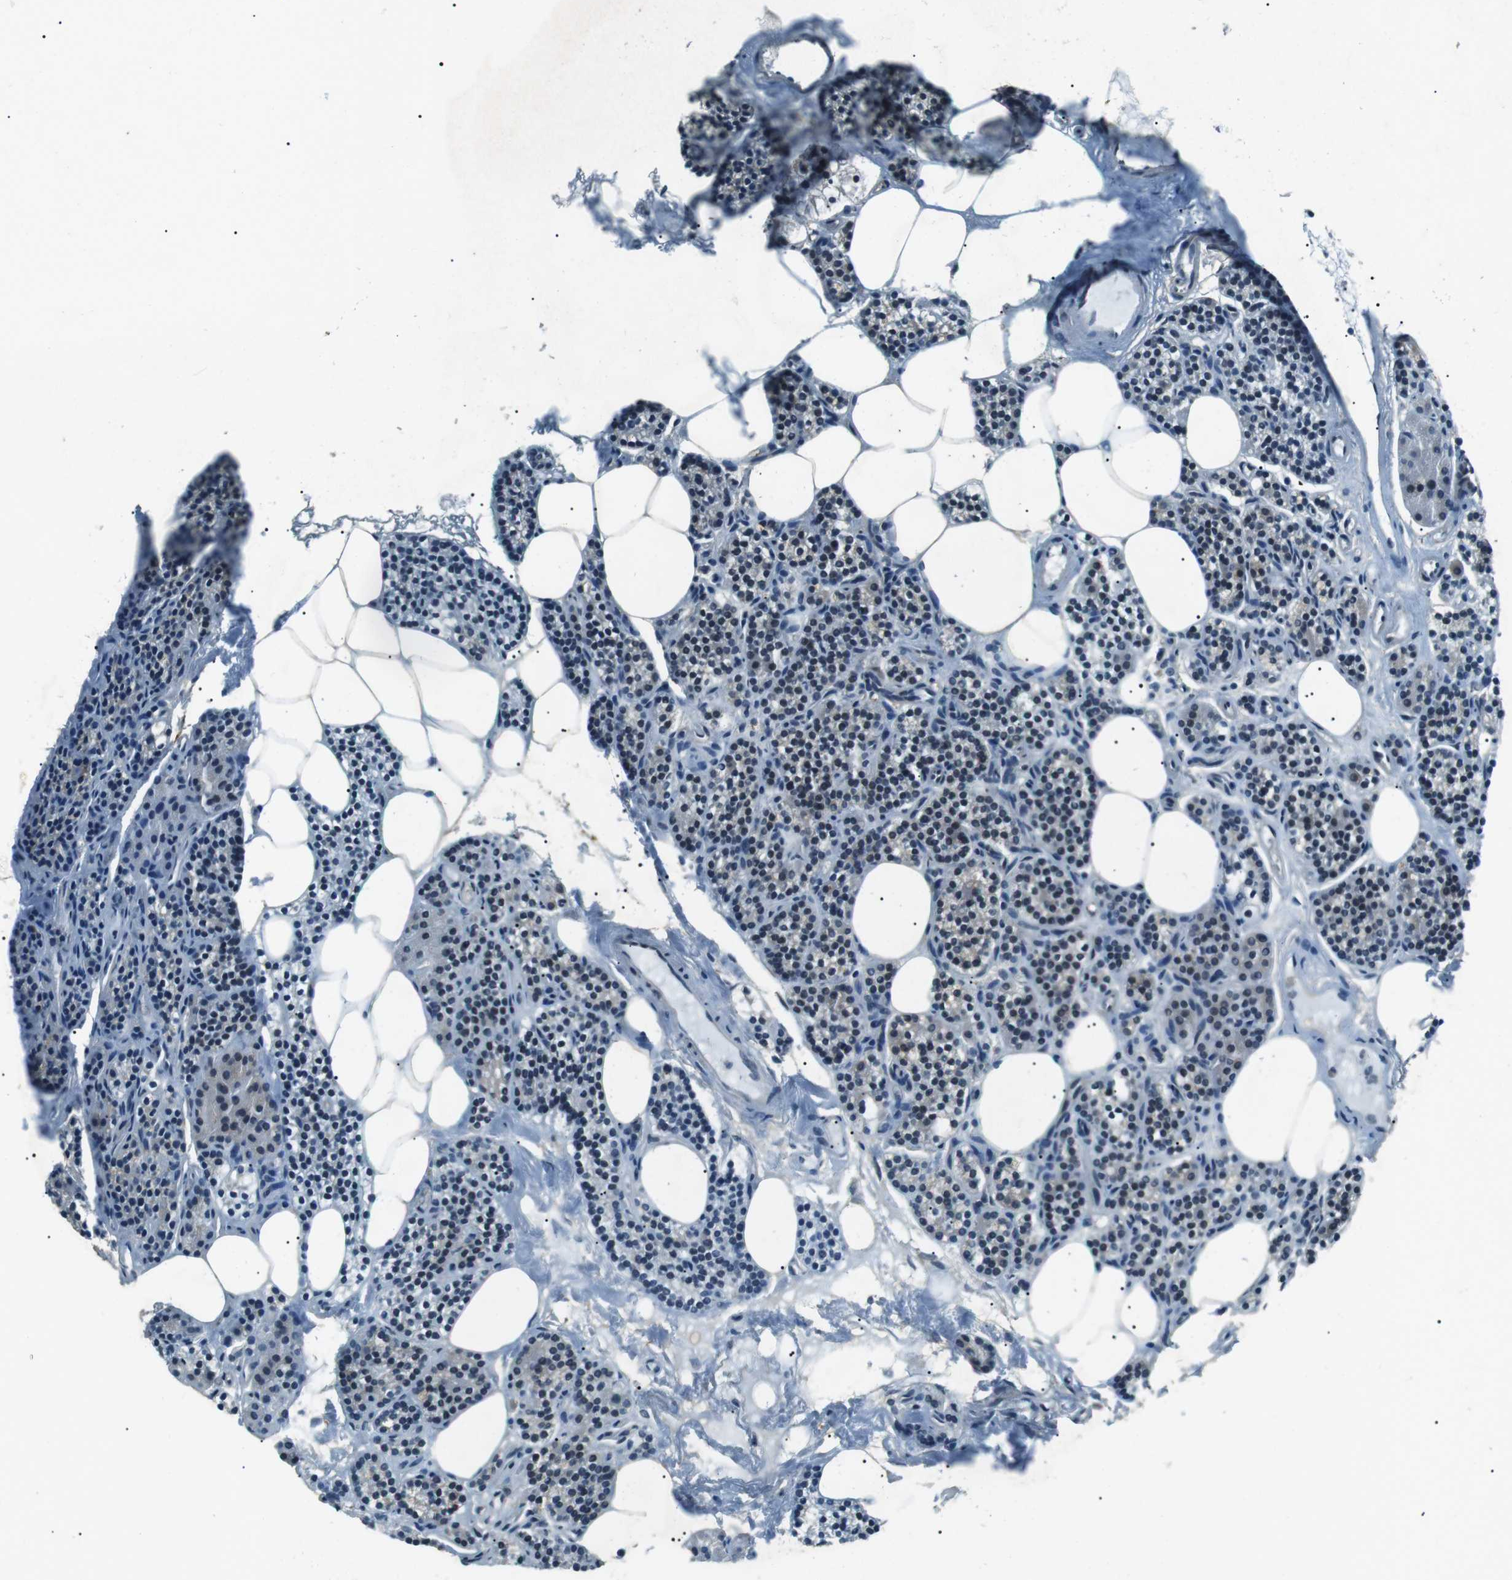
{"staining": {"intensity": "moderate", "quantity": ">75%", "location": "cytoplasmic/membranous,nuclear"}, "tissue": "parathyroid gland", "cell_type": "Glandular cells", "image_type": "normal", "snomed": [{"axis": "morphology", "description": "Normal tissue, NOS"}, {"axis": "morphology", "description": "Adenoma, NOS"}, {"axis": "topography", "description": "Parathyroid gland"}], "caption": "Immunohistochemistry (IHC) (DAB (3,3'-diaminobenzidine)) staining of normal human parathyroid gland displays moderate cytoplasmic/membranous,nuclear protein expression in approximately >75% of glandular cells. Nuclei are stained in blue.", "gene": "TMEM74", "patient": {"sex": "female", "age": 74}}